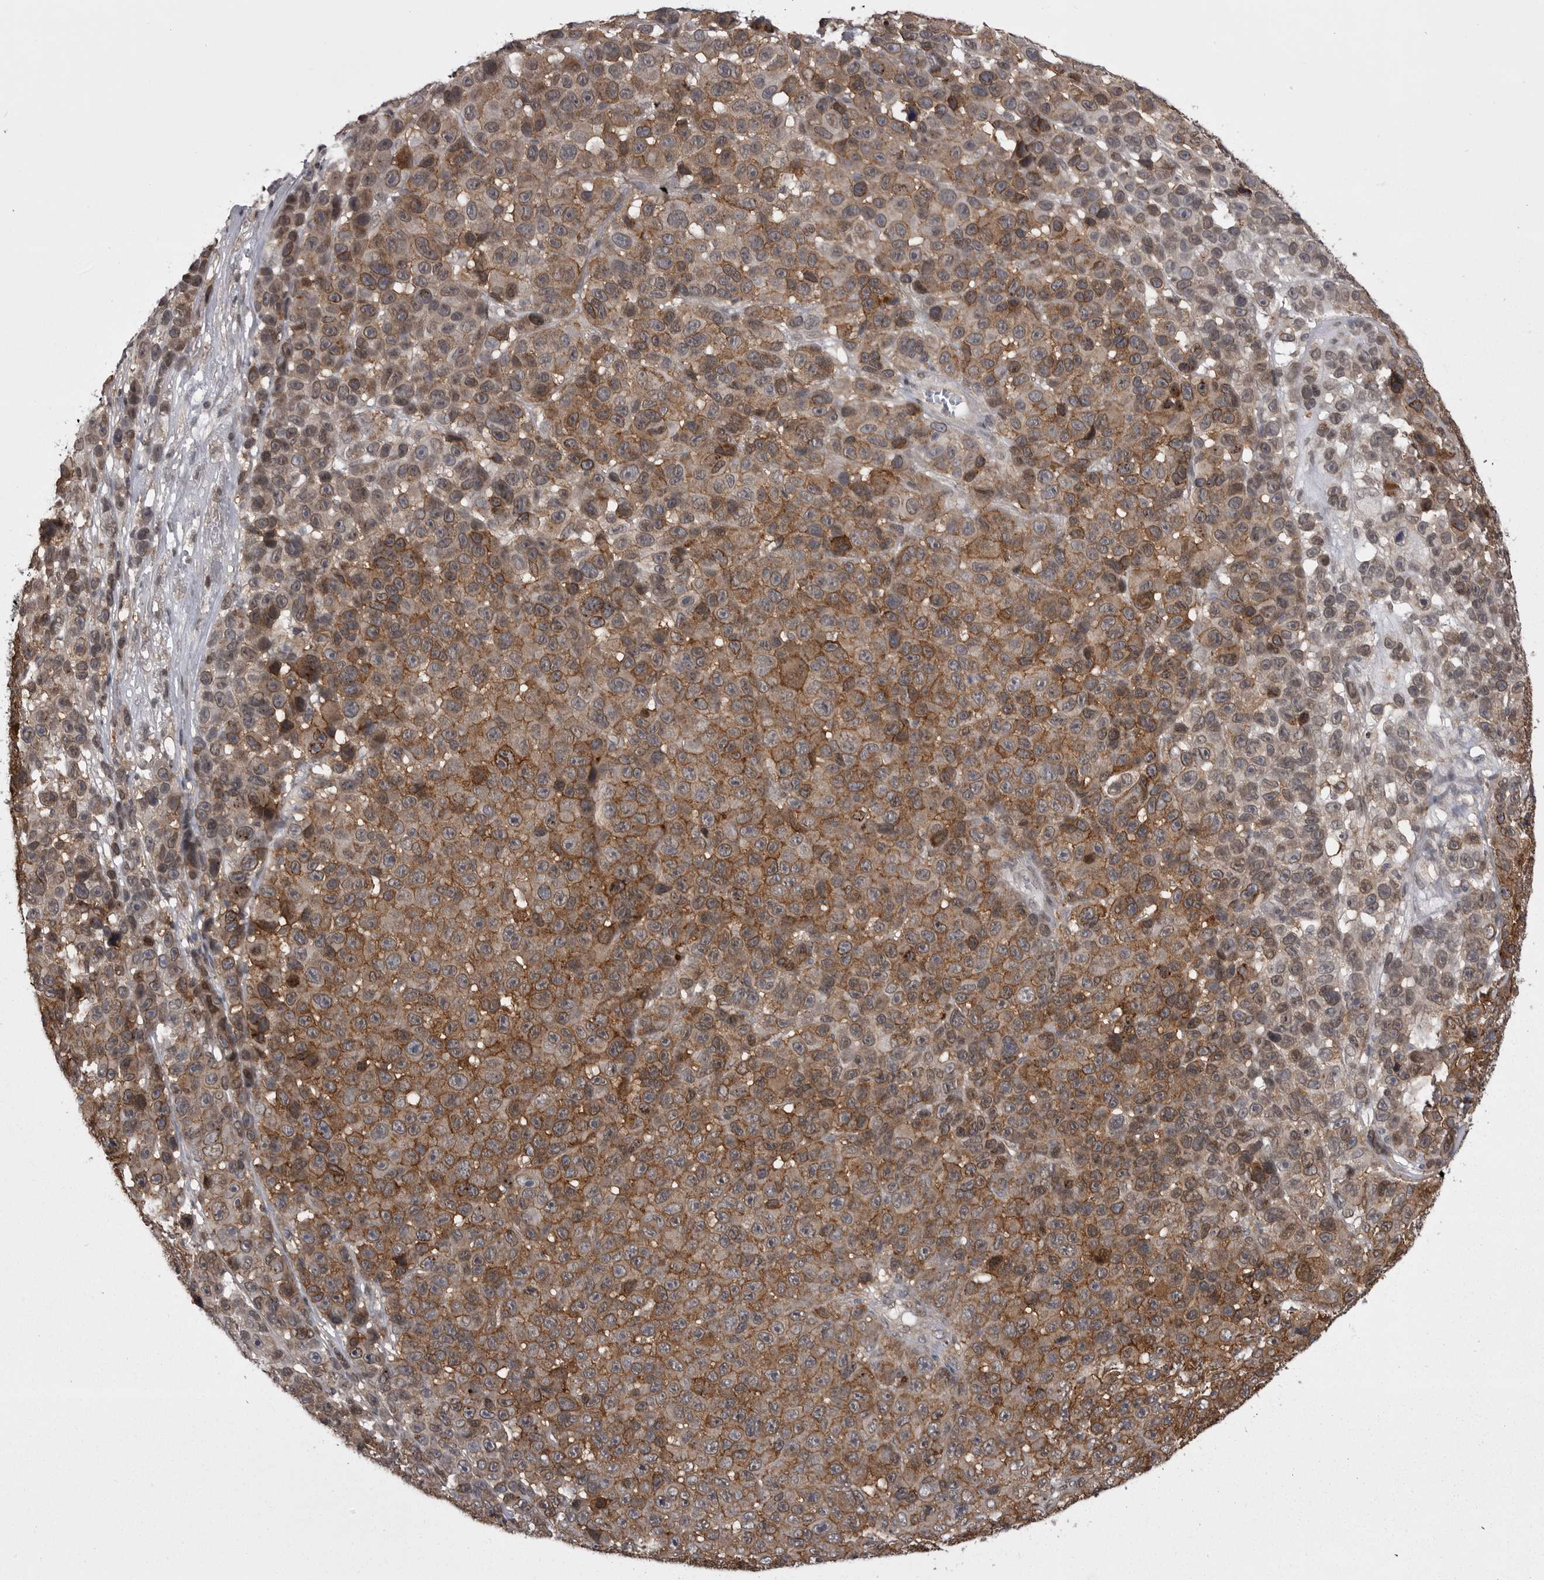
{"staining": {"intensity": "moderate", "quantity": ">75%", "location": "cytoplasmic/membranous"}, "tissue": "melanoma", "cell_type": "Tumor cells", "image_type": "cancer", "snomed": [{"axis": "morphology", "description": "Malignant melanoma, NOS"}, {"axis": "topography", "description": "Skin"}], "caption": "Tumor cells demonstrate moderate cytoplasmic/membranous staining in about >75% of cells in melanoma.", "gene": "ABL1", "patient": {"sex": "male", "age": 53}}